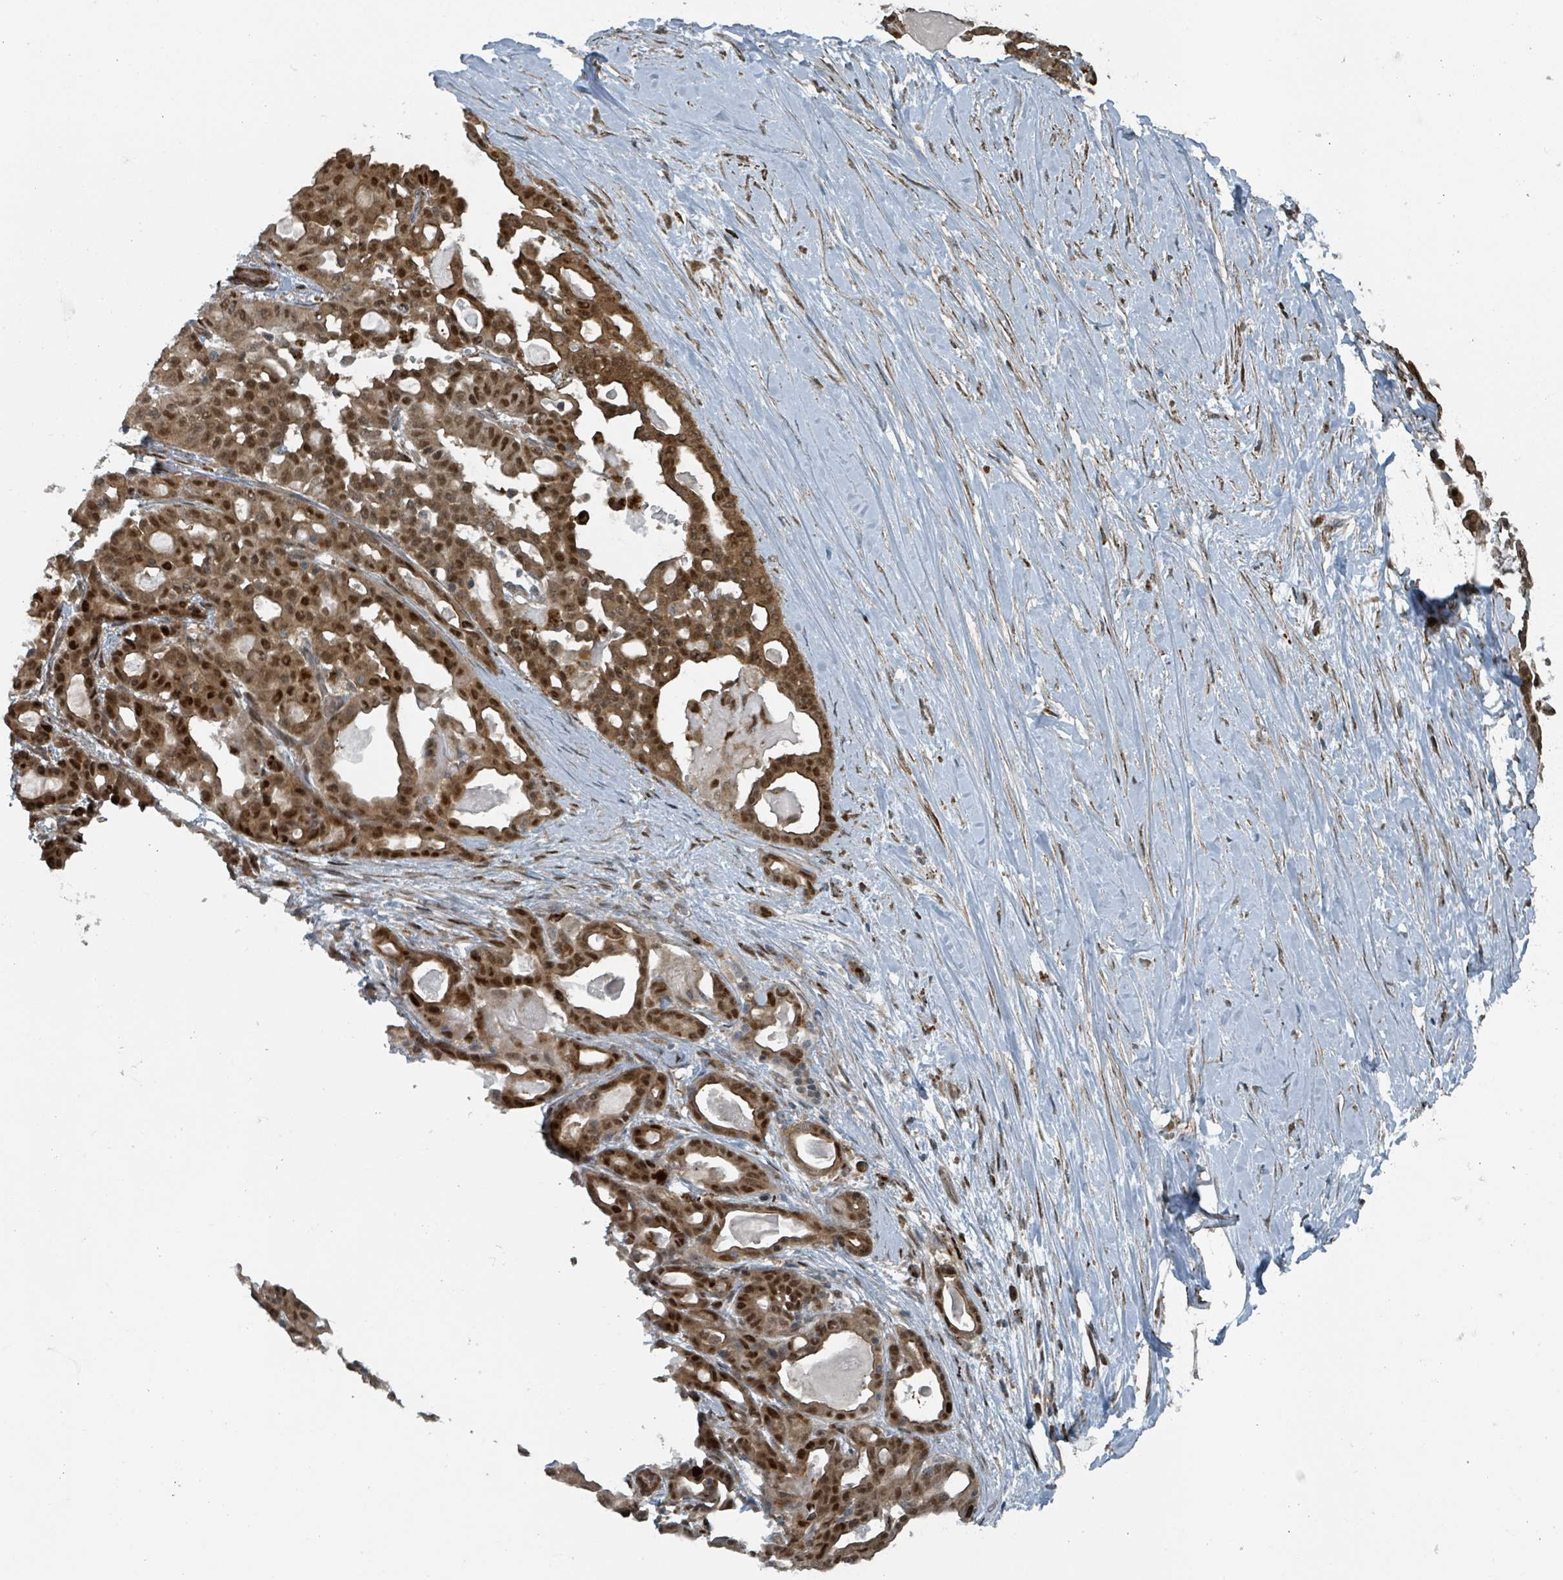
{"staining": {"intensity": "strong", "quantity": ">75%", "location": "cytoplasmic/membranous,nuclear"}, "tissue": "pancreatic cancer", "cell_type": "Tumor cells", "image_type": "cancer", "snomed": [{"axis": "morphology", "description": "Adenocarcinoma, NOS"}, {"axis": "topography", "description": "Pancreas"}], "caption": "High-magnification brightfield microscopy of pancreatic adenocarcinoma stained with DAB (3,3'-diaminobenzidine) (brown) and counterstained with hematoxylin (blue). tumor cells exhibit strong cytoplasmic/membranous and nuclear positivity is appreciated in about>75% of cells. The staining was performed using DAB (3,3'-diaminobenzidine), with brown indicating positive protein expression. Nuclei are stained blue with hematoxylin.", "gene": "RHPN2", "patient": {"sex": "male", "age": 63}}